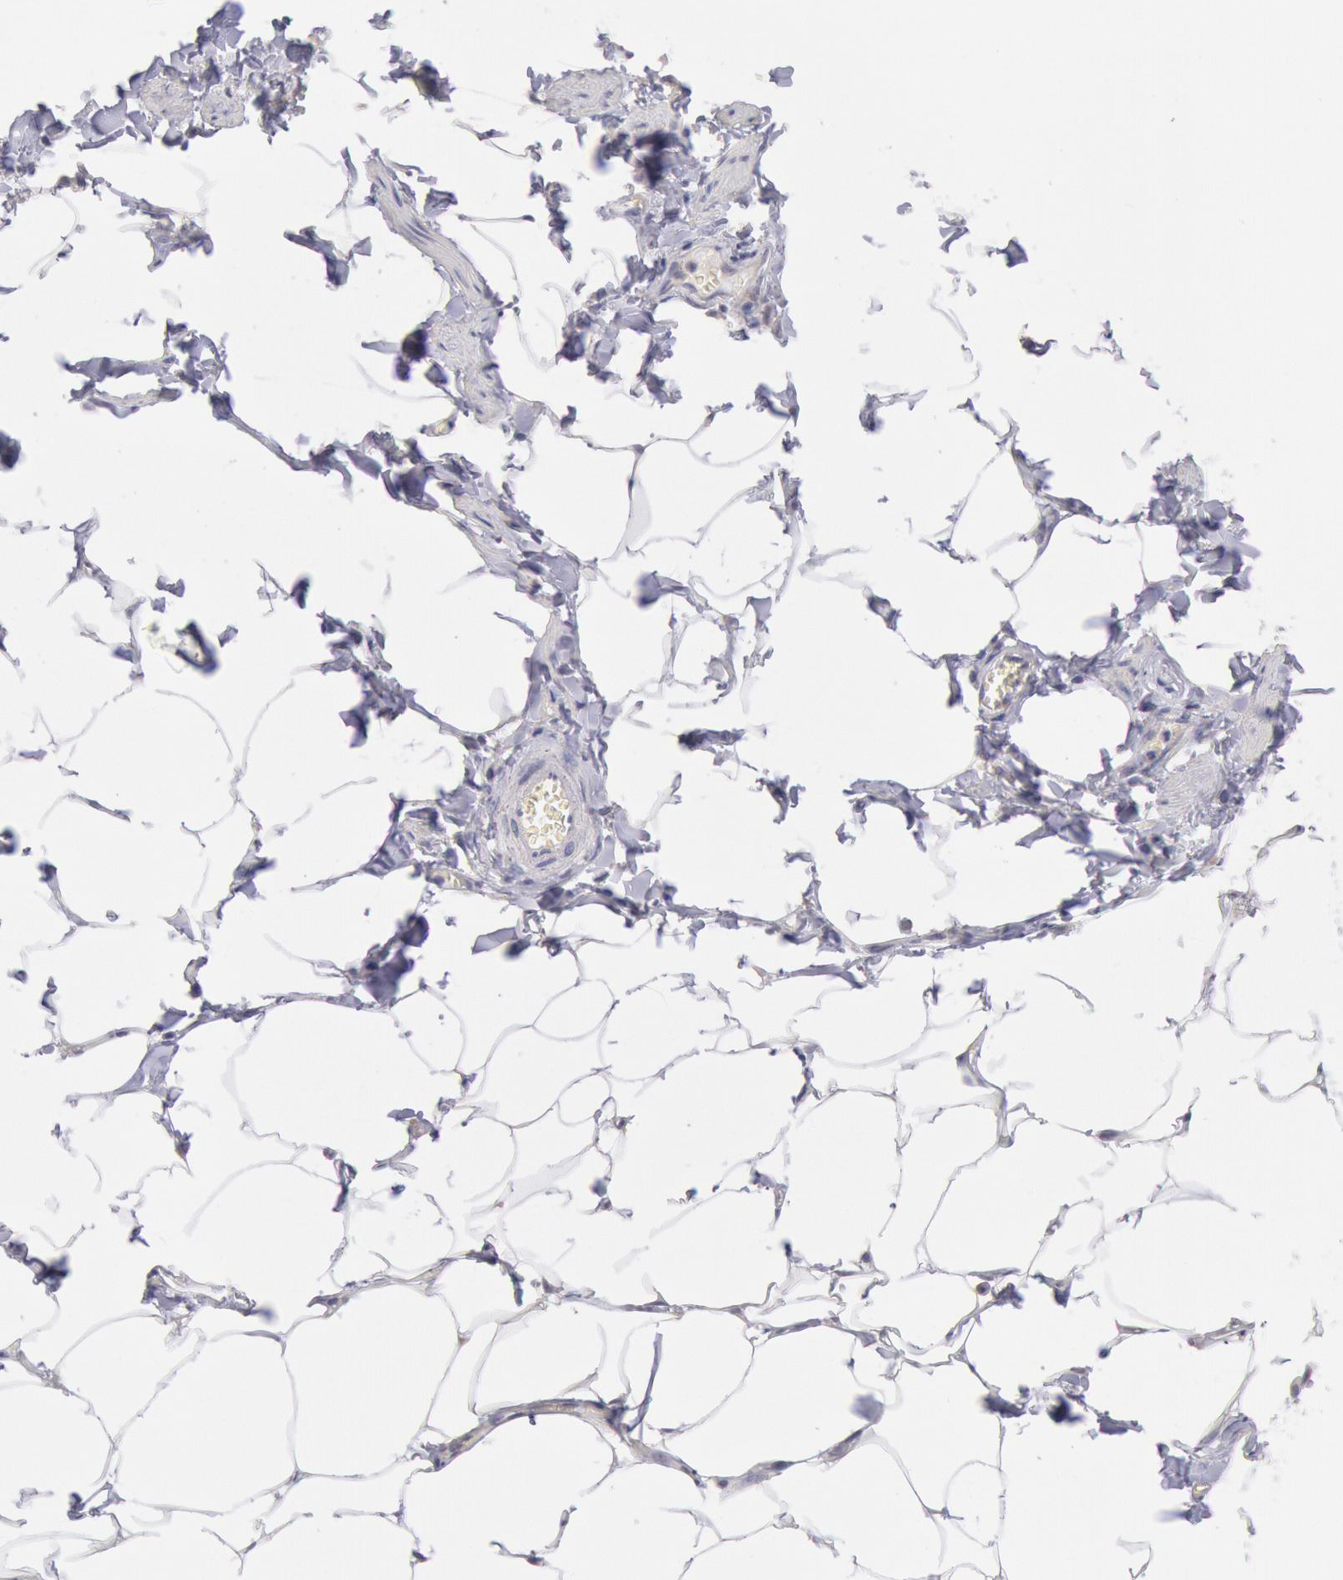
{"staining": {"intensity": "negative", "quantity": "none", "location": "none"}, "tissue": "adipose tissue", "cell_type": "Adipocytes", "image_type": "normal", "snomed": [{"axis": "morphology", "description": "Normal tissue, NOS"}, {"axis": "topography", "description": "Vascular tissue"}], "caption": "This is an immunohistochemistry (IHC) photomicrograph of benign adipose tissue. There is no positivity in adipocytes.", "gene": "GAL3ST1", "patient": {"sex": "male", "age": 41}}